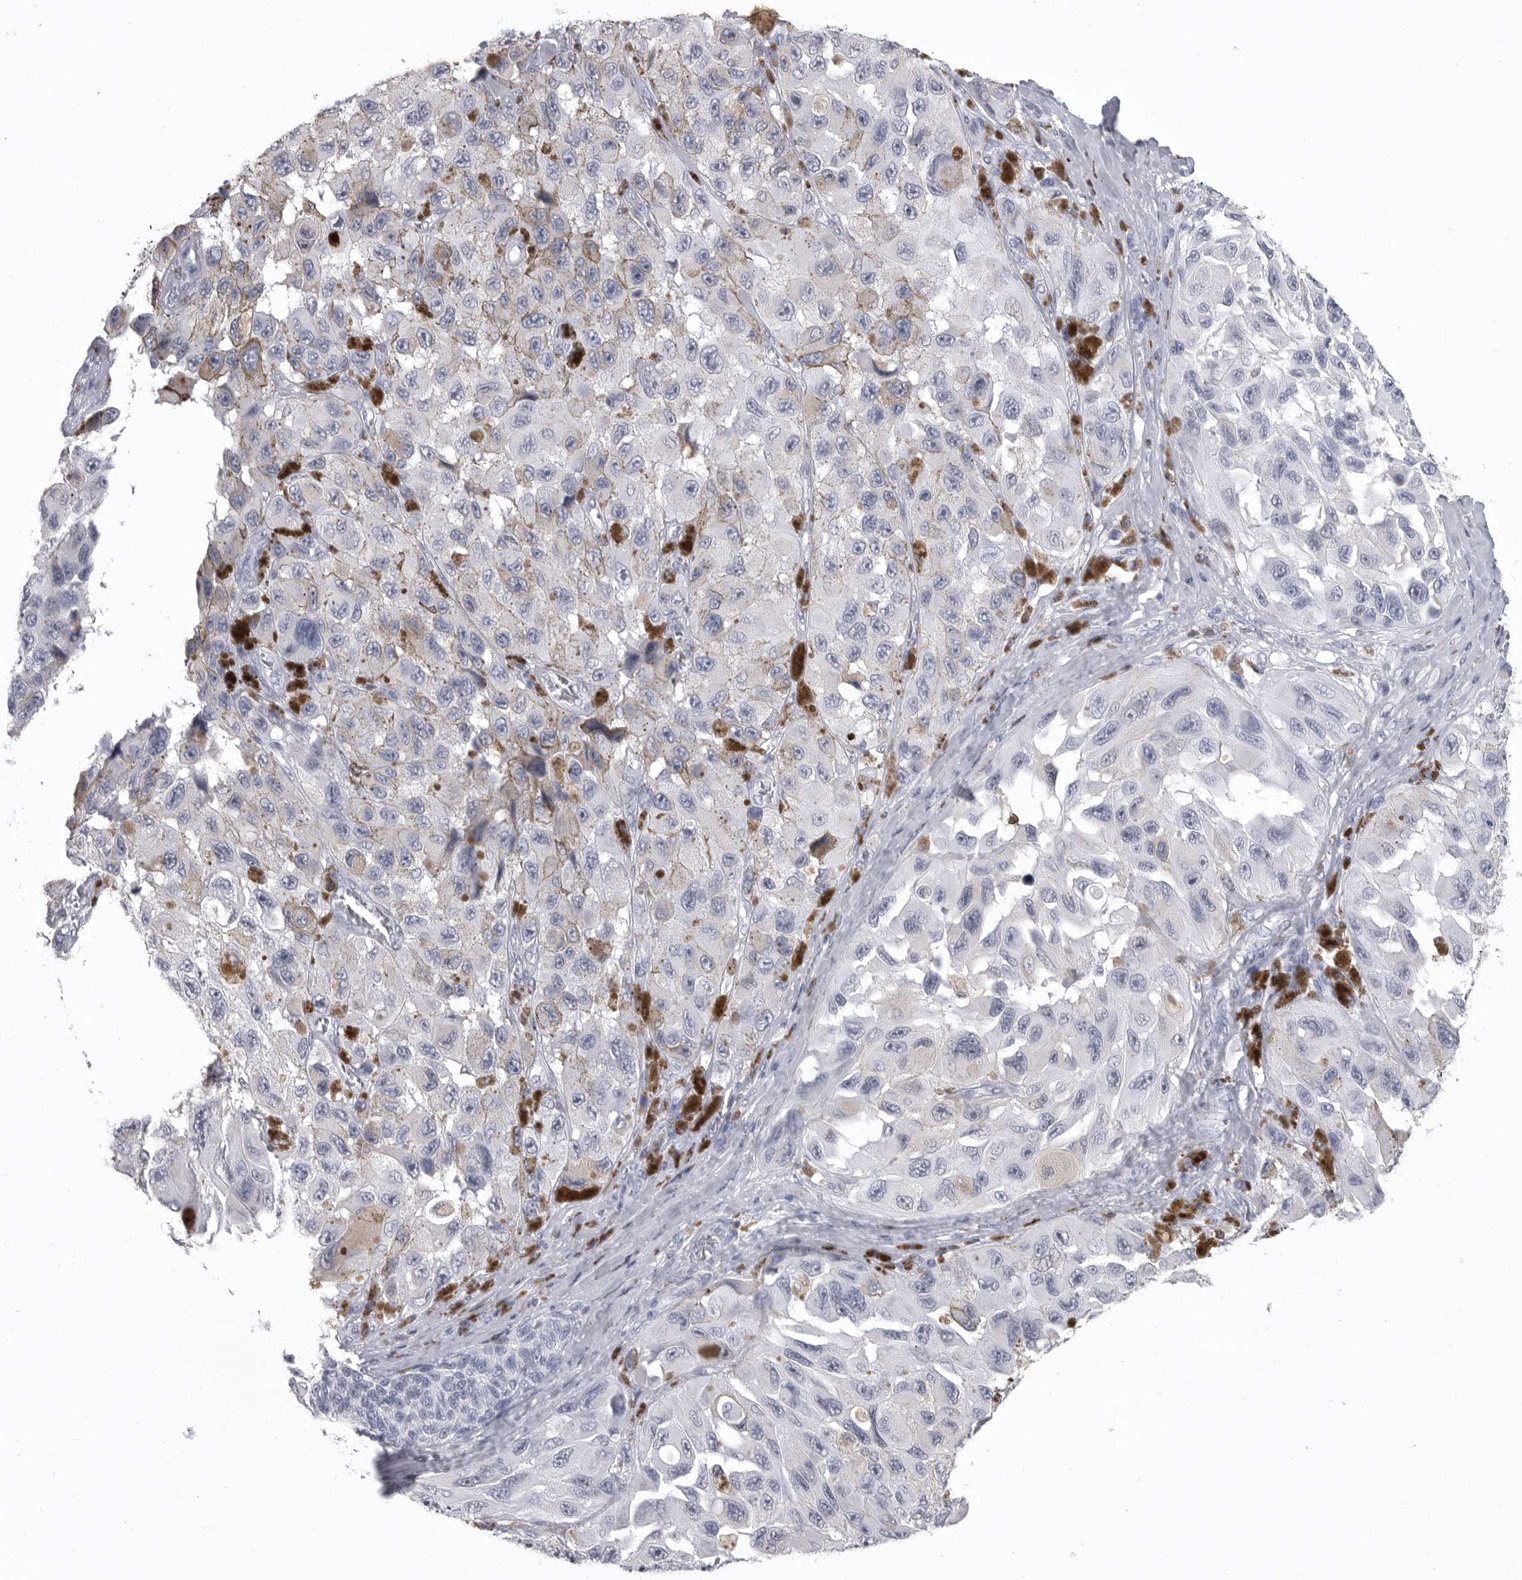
{"staining": {"intensity": "negative", "quantity": "none", "location": "none"}, "tissue": "melanoma", "cell_type": "Tumor cells", "image_type": "cancer", "snomed": [{"axis": "morphology", "description": "Malignant melanoma, NOS"}, {"axis": "topography", "description": "Skin"}], "caption": "A histopathology image of malignant melanoma stained for a protein reveals no brown staining in tumor cells.", "gene": "ITGAL", "patient": {"sex": "female", "age": 73}}